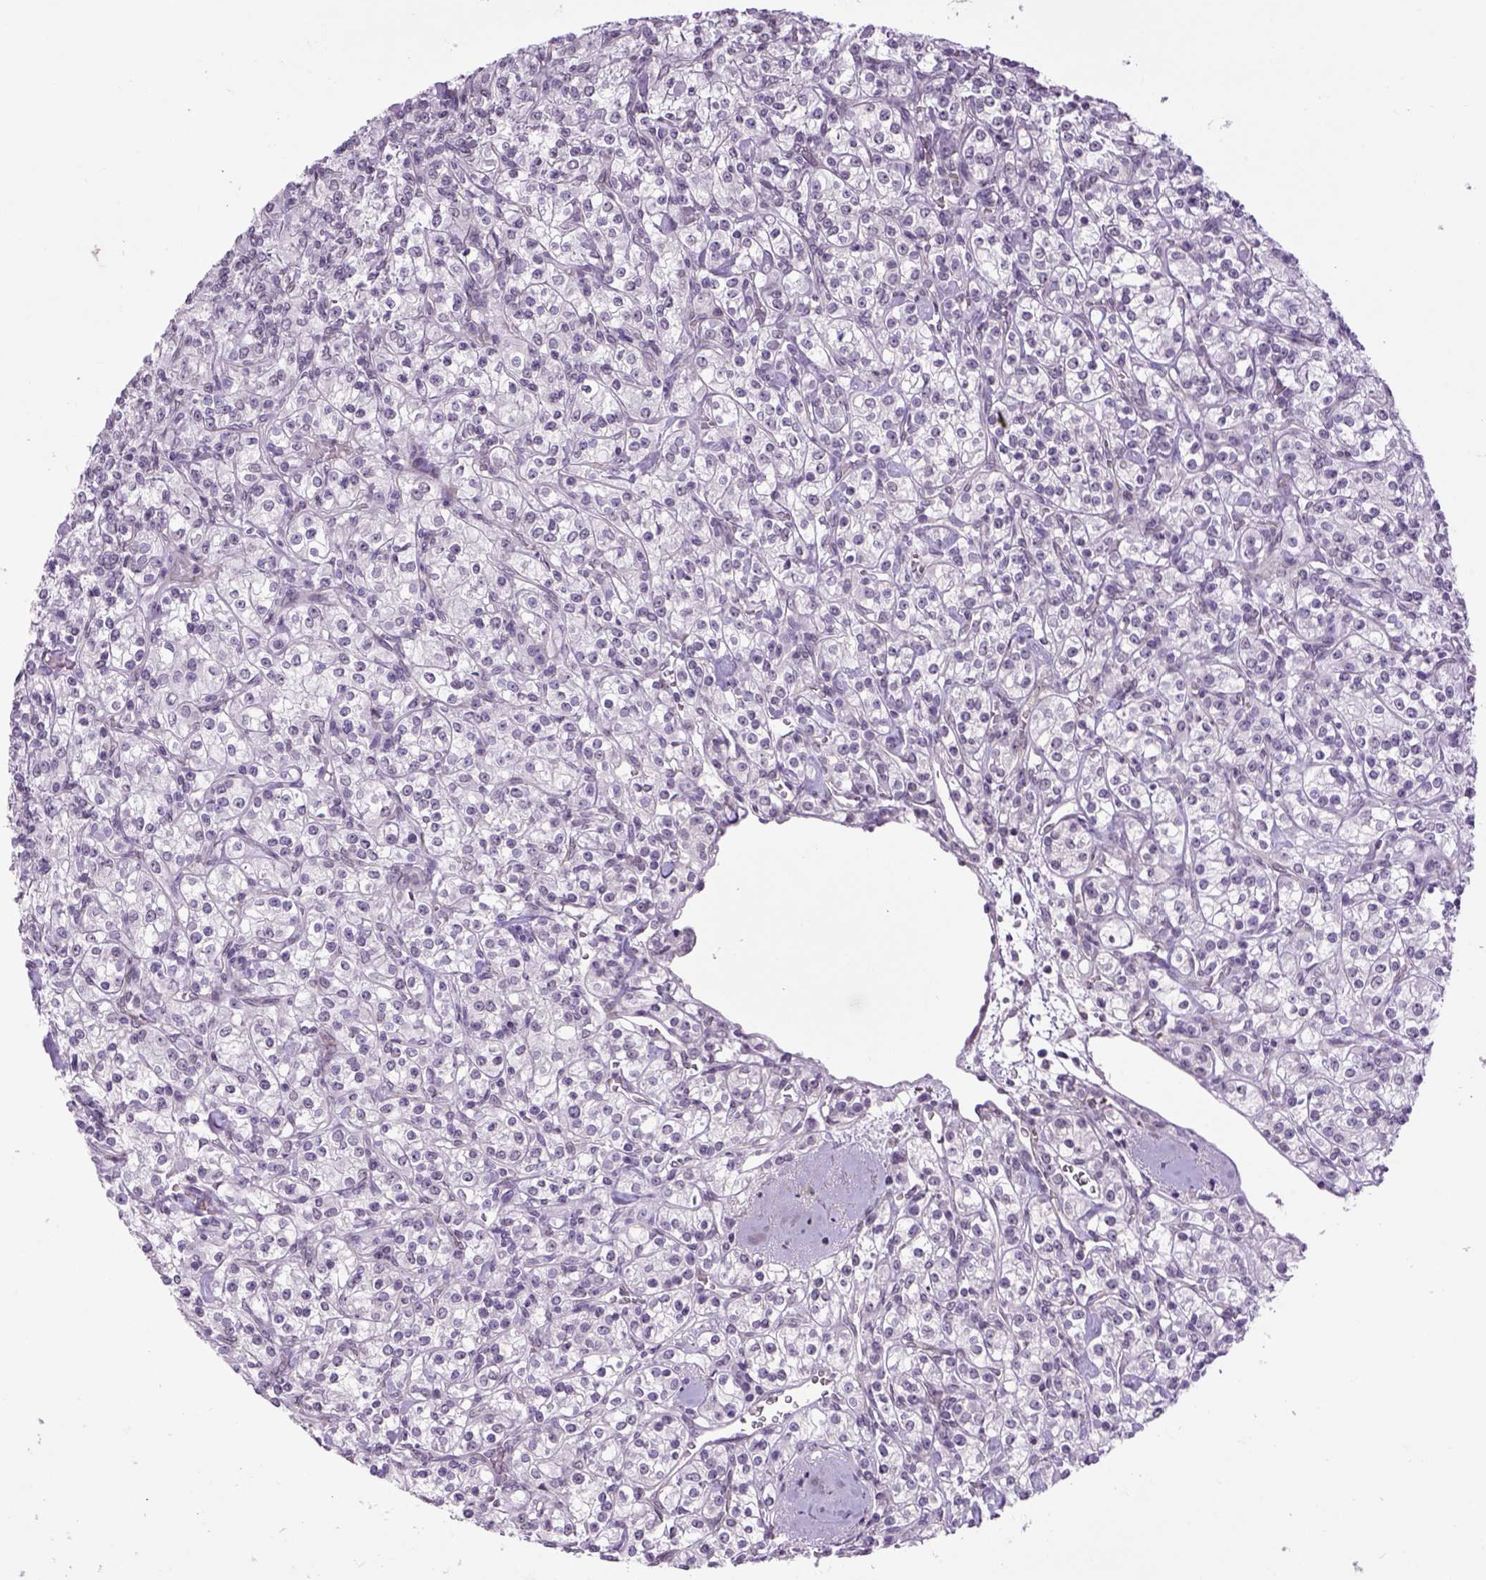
{"staining": {"intensity": "negative", "quantity": "none", "location": "none"}, "tissue": "renal cancer", "cell_type": "Tumor cells", "image_type": "cancer", "snomed": [{"axis": "morphology", "description": "Adenocarcinoma, NOS"}, {"axis": "topography", "description": "Kidney"}], "caption": "Renal cancer (adenocarcinoma) stained for a protein using immunohistochemistry shows no staining tumor cells.", "gene": "PRRT1", "patient": {"sex": "male", "age": 77}}